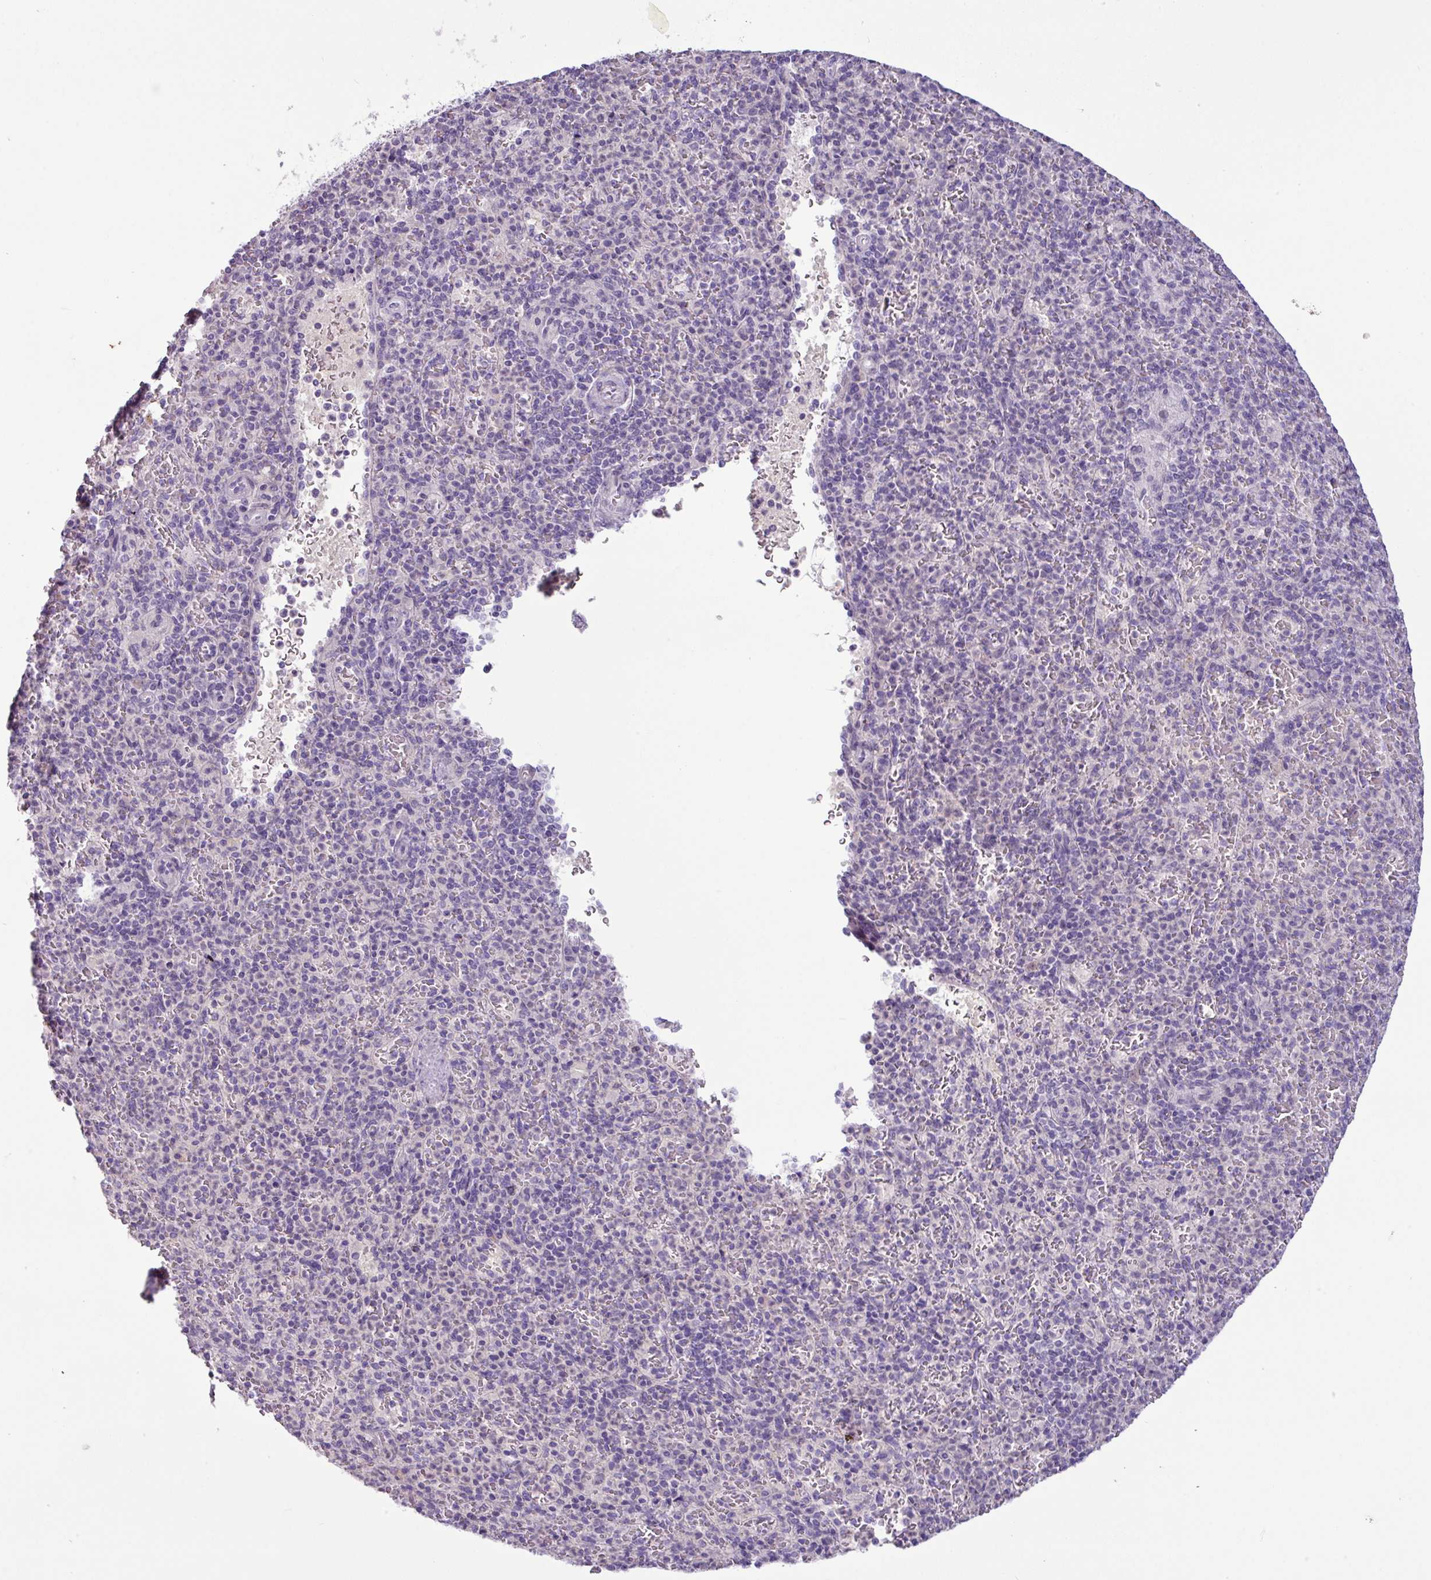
{"staining": {"intensity": "negative", "quantity": "none", "location": "none"}, "tissue": "spleen", "cell_type": "Cells in red pulp", "image_type": "normal", "snomed": [{"axis": "morphology", "description": "Normal tissue, NOS"}, {"axis": "topography", "description": "Spleen"}], "caption": "Human spleen stained for a protein using immunohistochemistry reveals no positivity in cells in red pulp.", "gene": "PNLDC1", "patient": {"sex": "female", "age": 74}}